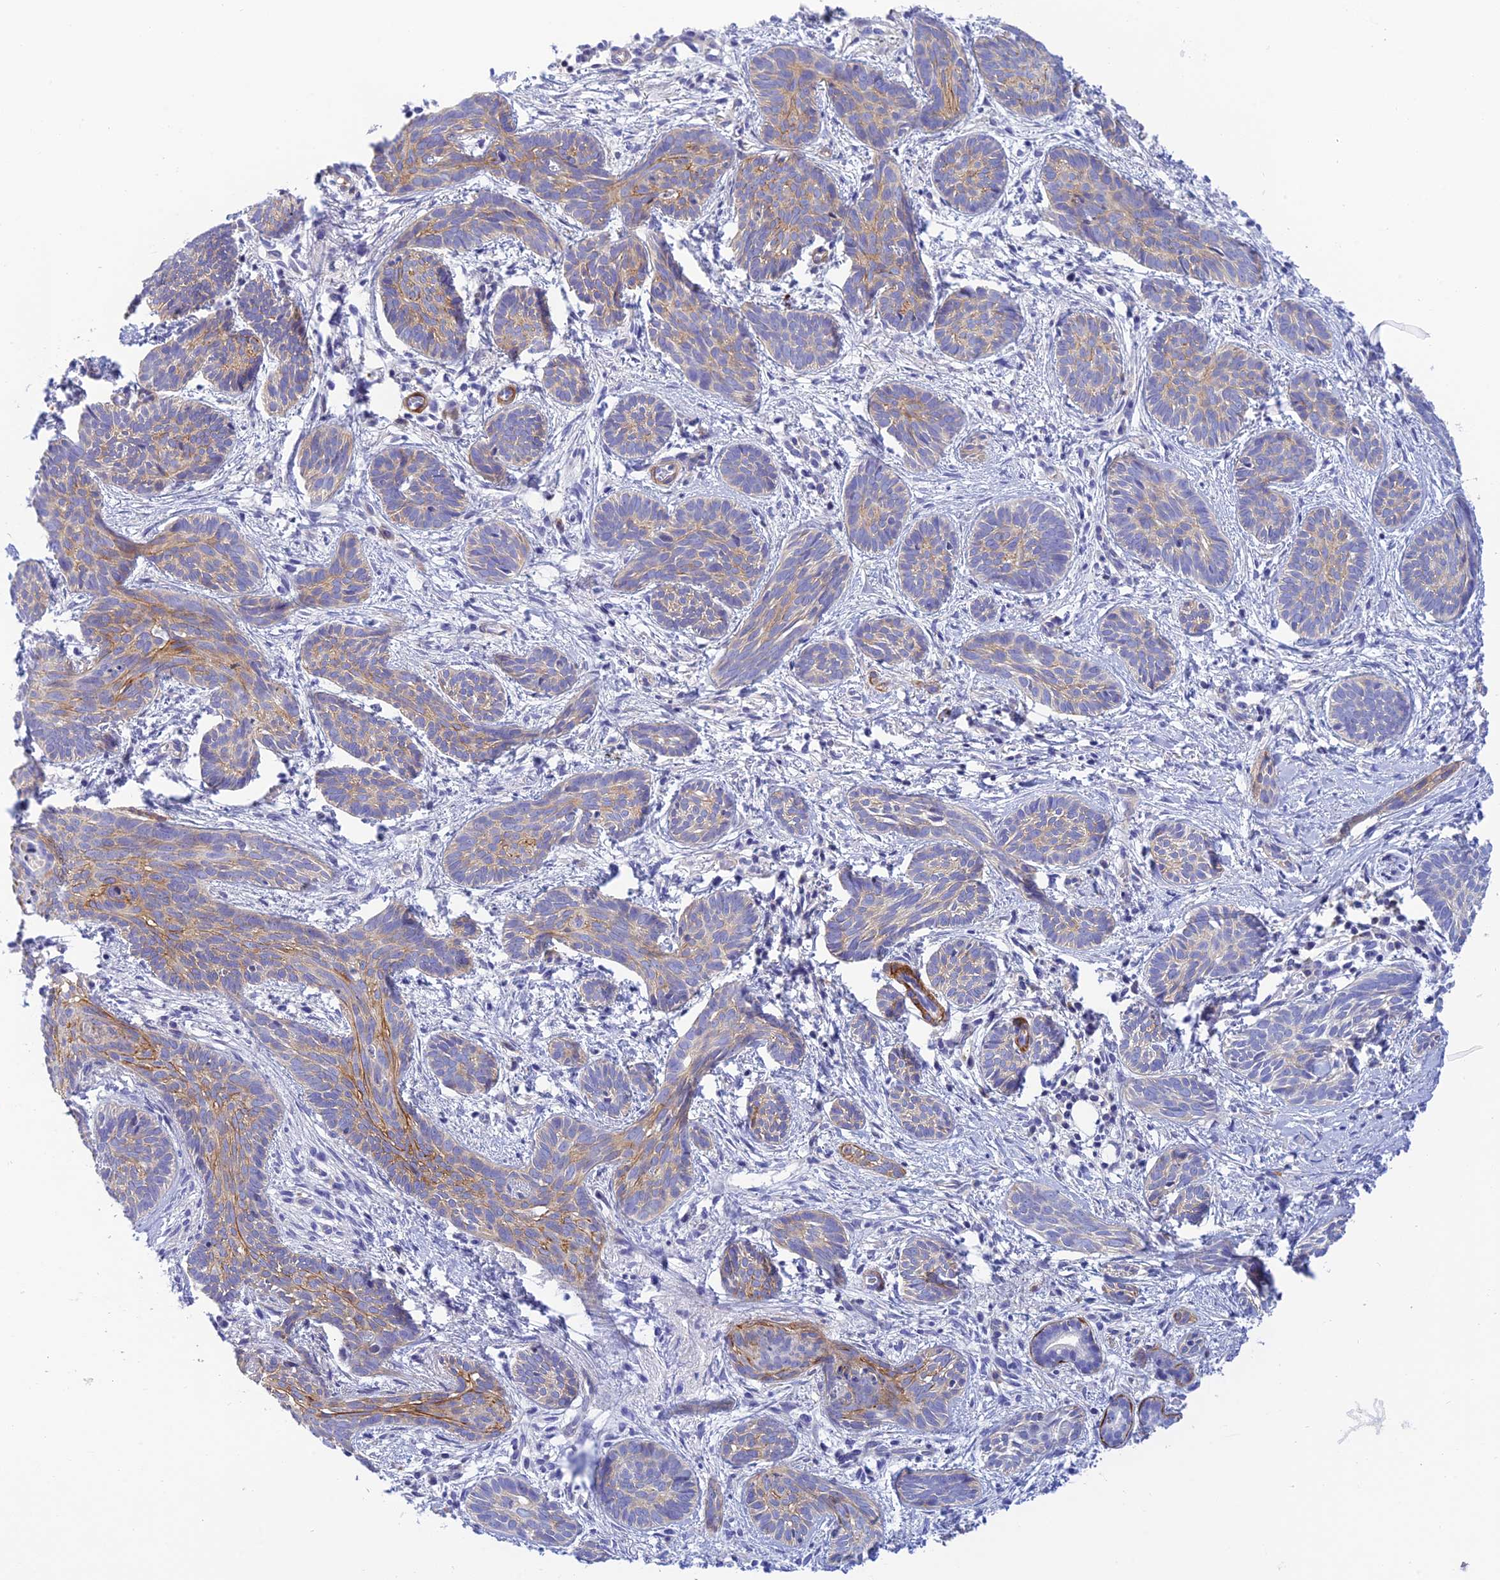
{"staining": {"intensity": "moderate", "quantity": "<25%", "location": "cytoplasmic/membranous"}, "tissue": "skin cancer", "cell_type": "Tumor cells", "image_type": "cancer", "snomed": [{"axis": "morphology", "description": "Basal cell carcinoma"}, {"axis": "topography", "description": "Skin"}], "caption": "Brown immunohistochemical staining in human basal cell carcinoma (skin) displays moderate cytoplasmic/membranous expression in approximately <25% of tumor cells.", "gene": "ZDHHC16", "patient": {"sex": "female", "age": 81}}